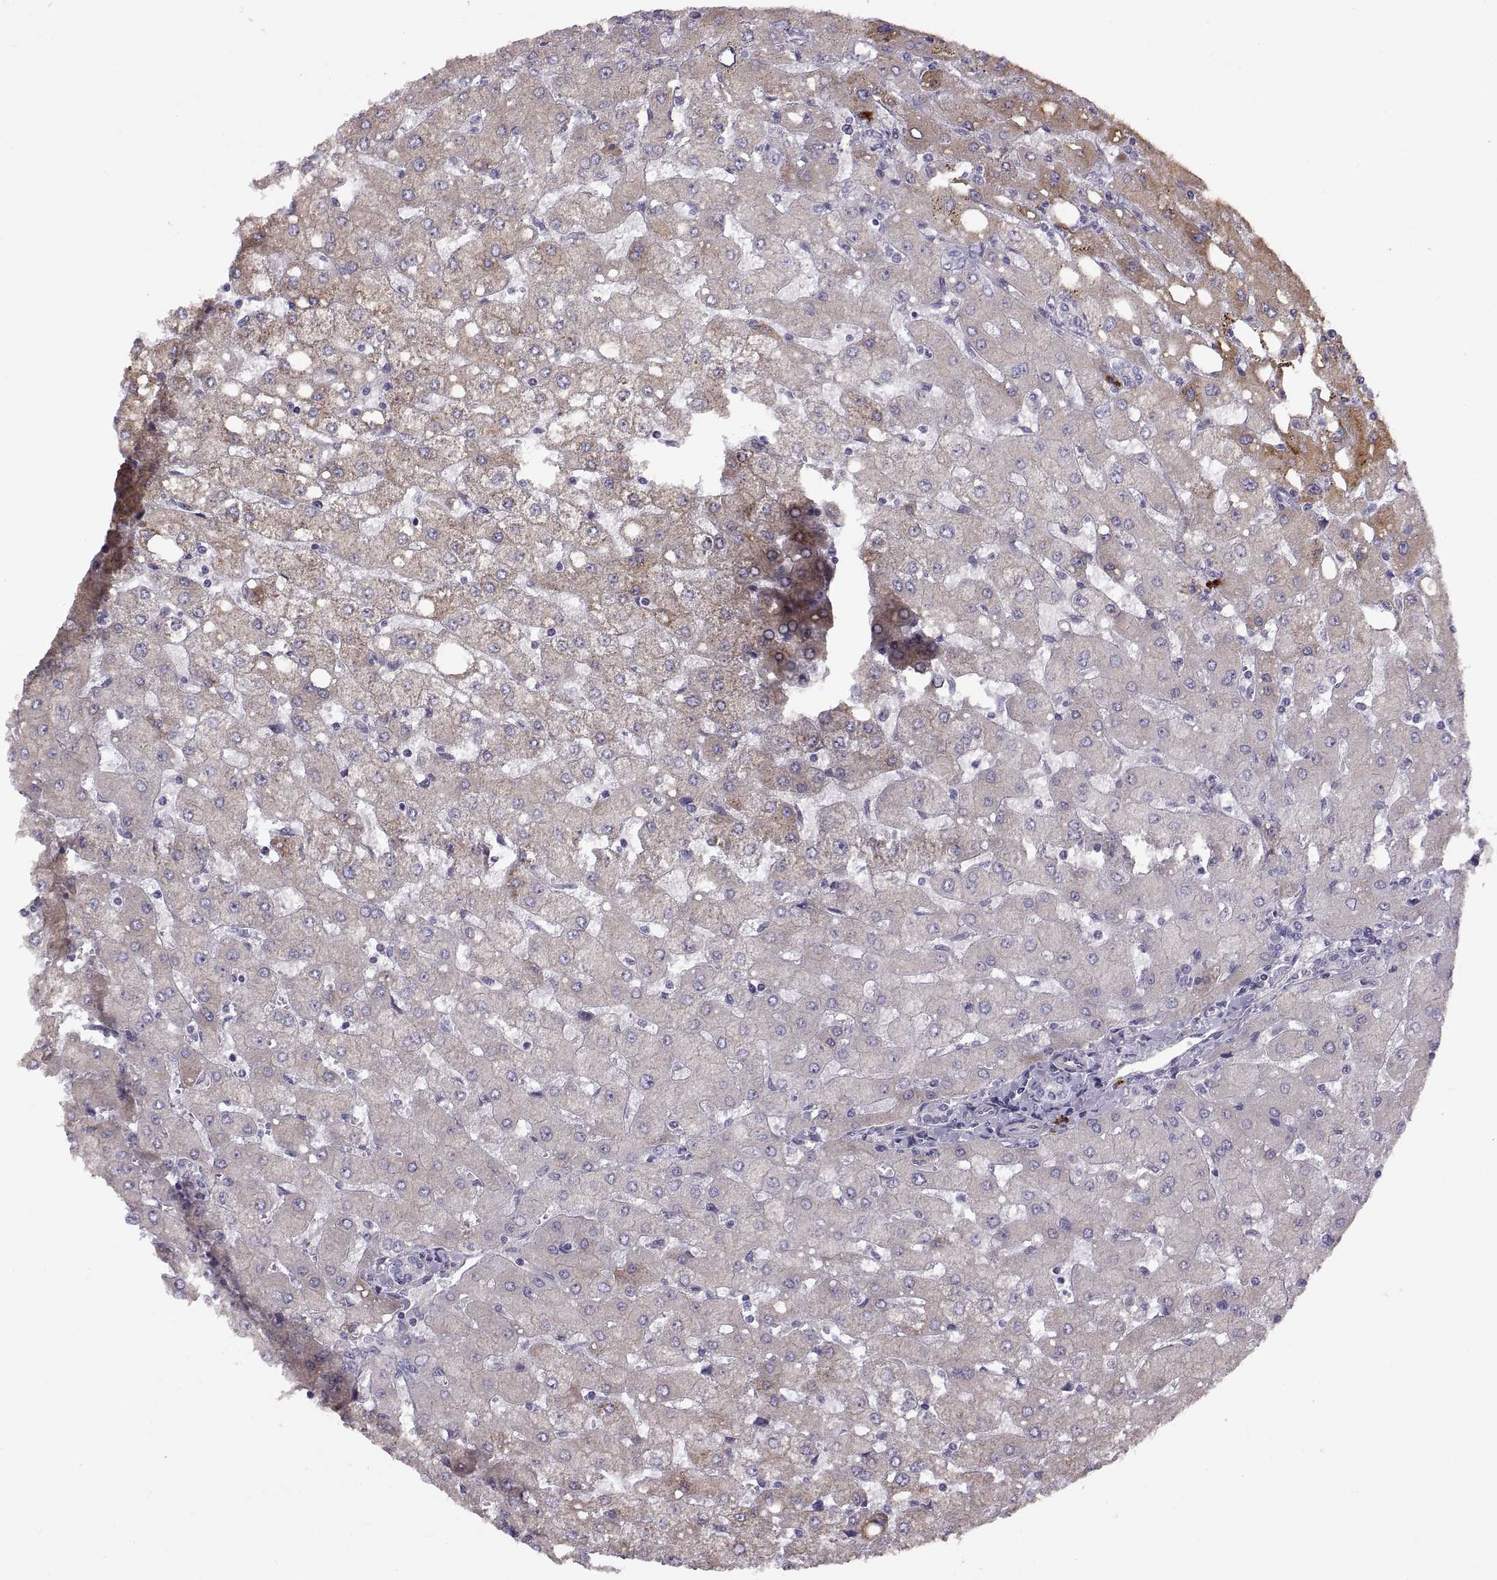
{"staining": {"intensity": "negative", "quantity": "none", "location": "none"}, "tissue": "liver", "cell_type": "Cholangiocytes", "image_type": "normal", "snomed": [{"axis": "morphology", "description": "Normal tissue, NOS"}, {"axis": "topography", "description": "Liver"}], "caption": "DAB immunohistochemical staining of unremarkable liver displays no significant staining in cholangiocytes. (DAB (3,3'-diaminobenzidine) IHC with hematoxylin counter stain).", "gene": "WFDC8", "patient": {"sex": "female", "age": 53}}